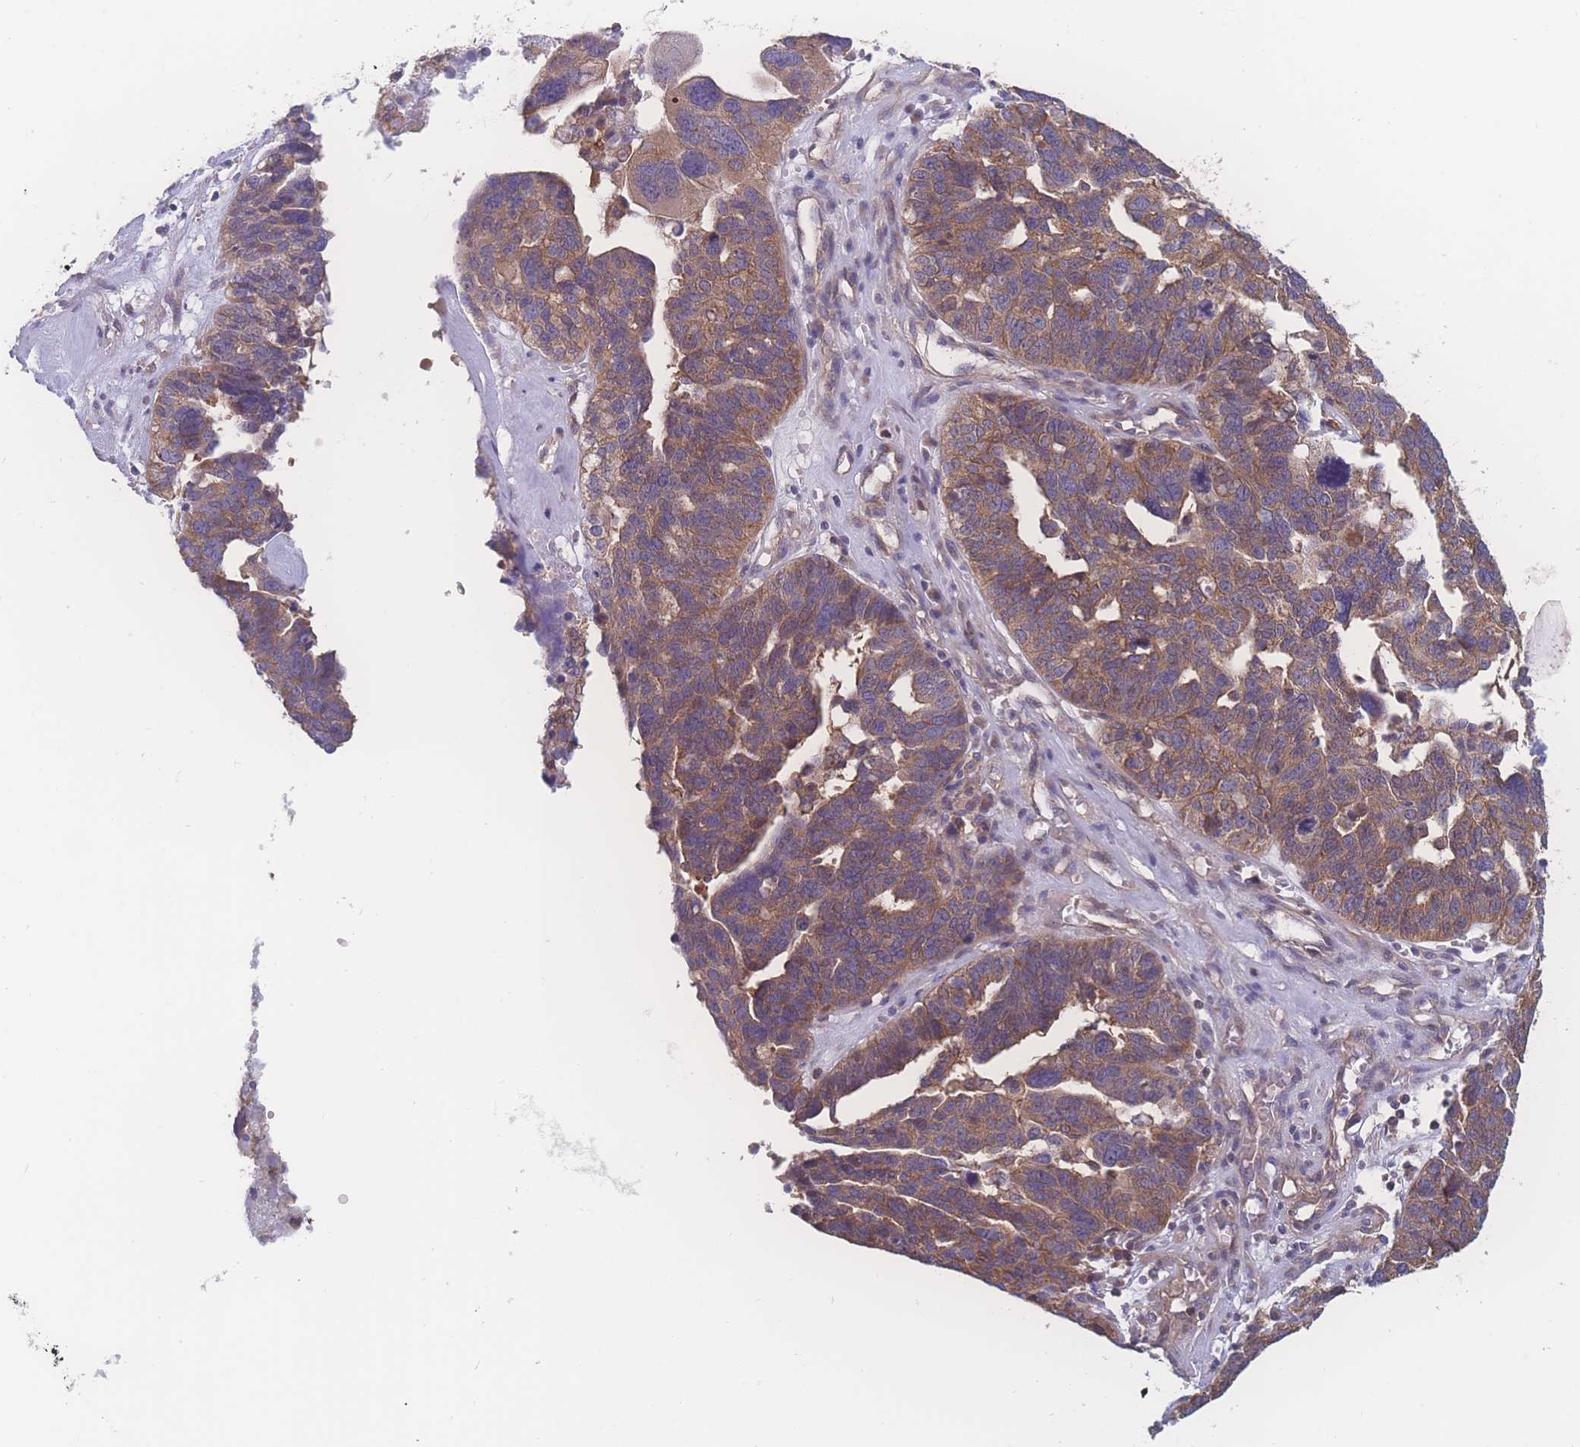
{"staining": {"intensity": "moderate", "quantity": ">75%", "location": "cytoplasmic/membranous"}, "tissue": "ovarian cancer", "cell_type": "Tumor cells", "image_type": "cancer", "snomed": [{"axis": "morphology", "description": "Cystadenocarcinoma, serous, NOS"}, {"axis": "topography", "description": "Ovary"}], "caption": "IHC photomicrograph of human ovarian serous cystadenocarcinoma stained for a protein (brown), which shows medium levels of moderate cytoplasmic/membranous staining in approximately >75% of tumor cells.", "gene": "CFAP97", "patient": {"sex": "female", "age": 59}}